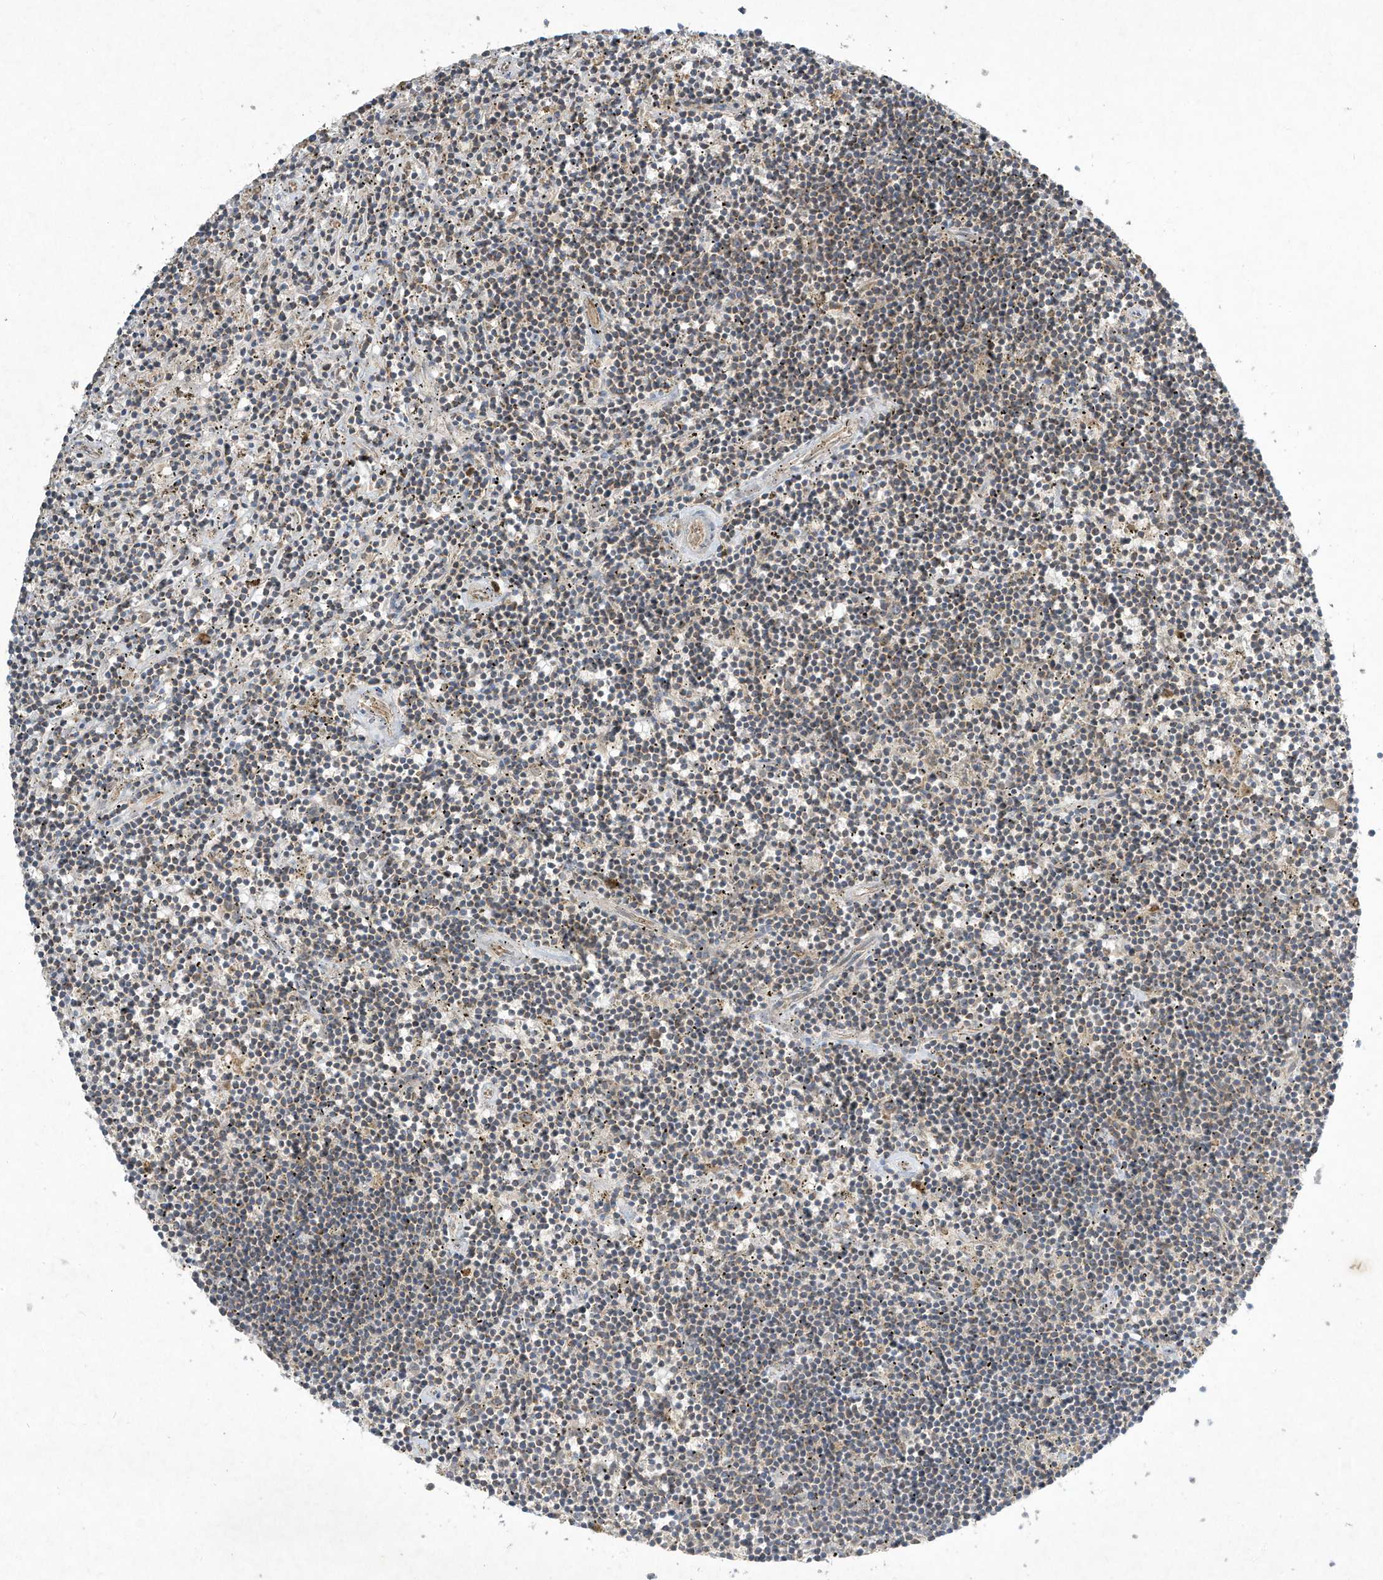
{"staining": {"intensity": "weak", "quantity": "<25%", "location": "cytoplasmic/membranous"}, "tissue": "lymphoma", "cell_type": "Tumor cells", "image_type": "cancer", "snomed": [{"axis": "morphology", "description": "Malignant lymphoma, non-Hodgkin's type, Low grade"}, {"axis": "topography", "description": "Spleen"}], "caption": "The image reveals no staining of tumor cells in lymphoma.", "gene": "SYNJ2", "patient": {"sex": "male", "age": 76}}